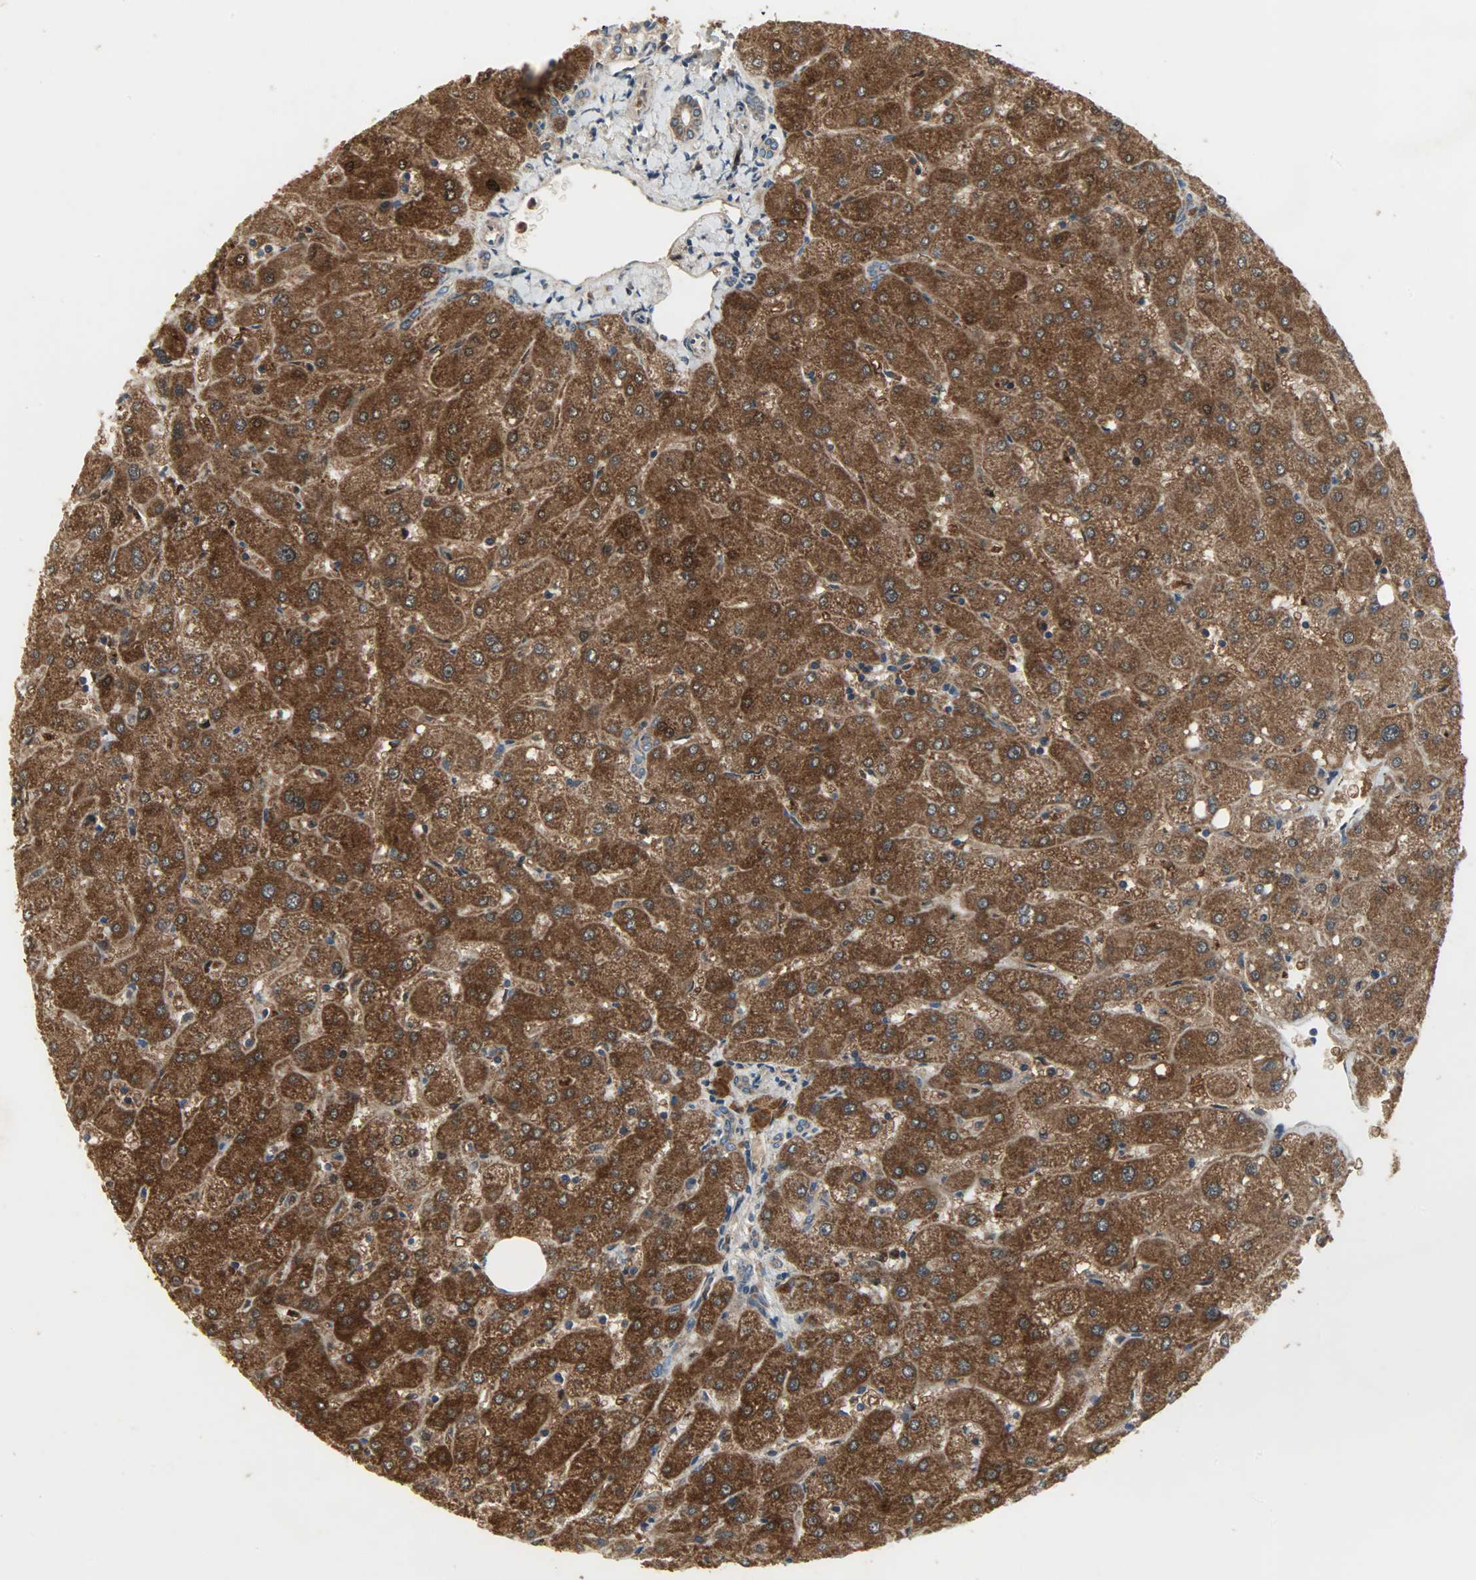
{"staining": {"intensity": "moderate", "quantity": ">75%", "location": "cytoplasmic/membranous"}, "tissue": "liver", "cell_type": "Cholangiocytes", "image_type": "normal", "snomed": [{"axis": "morphology", "description": "Normal tissue, NOS"}, {"axis": "topography", "description": "Liver"}], "caption": "DAB (3,3'-diaminobenzidine) immunohistochemical staining of unremarkable liver demonstrates moderate cytoplasmic/membranous protein staining in about >75% of cholangiocytes. (Brightfield microscopy of DAB IHC at high magnification).", "gene": "AMT", "patient": {"sex": "male", "age": 67}}